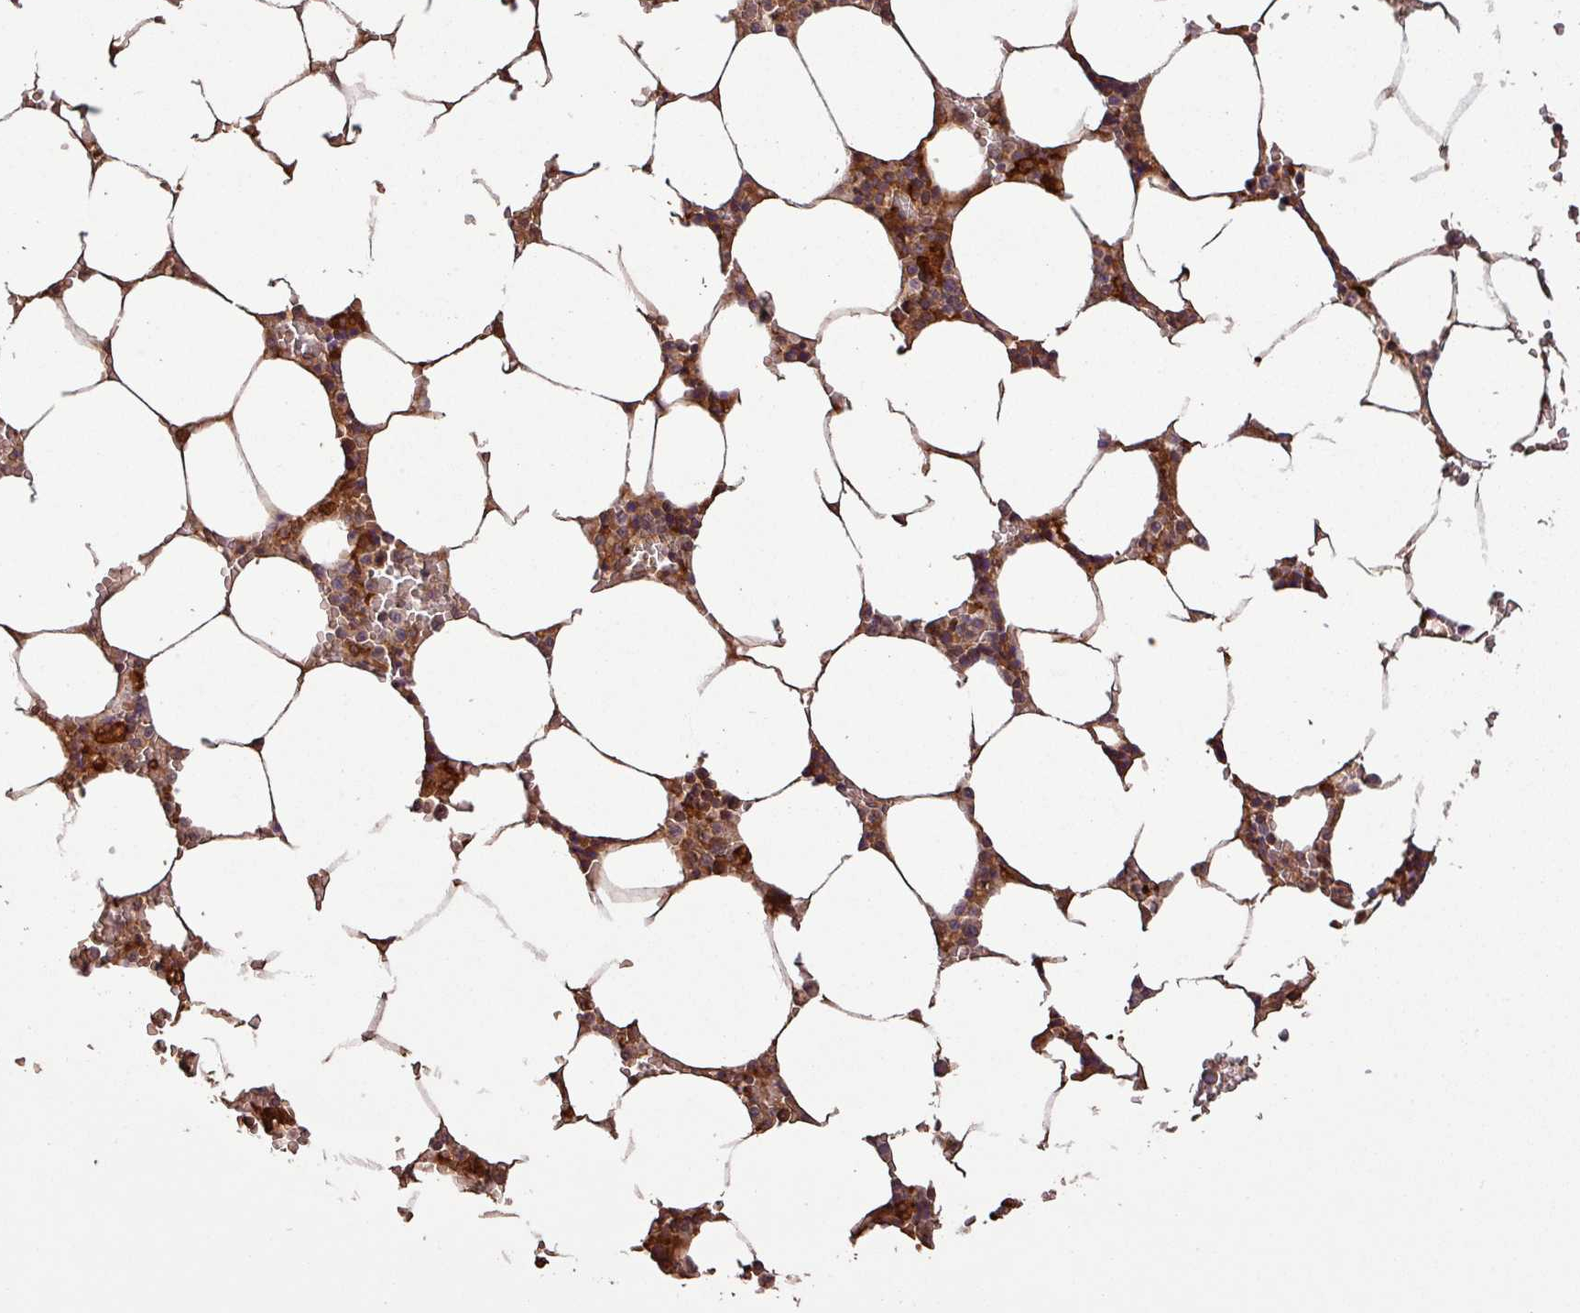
{"staining": {"intensity": "moderate", "quantity": "25%-75%", "location": "cytoplasmic/membranous"}, "tissue": "bone marrow", "cell_type": "Hematopoietic cells", "image_type": "normal", "snomed": [{"axis": "morphology", "description": "Normal tissue, NOS"}, {"axis": "topography", "description": "Bone marrow"}], "caption": "Immunohistochemistry (IHC) photomicrograph of unremarkable human bone marrow stained for a protein (brown), which exhibits medium levels of moderate cytoplasmic/membranous positivity in approximately 25%-75% of hematopoietic cells.", "gene": "SIRPB2", "patient": {"sex": "male", "age": 70}}